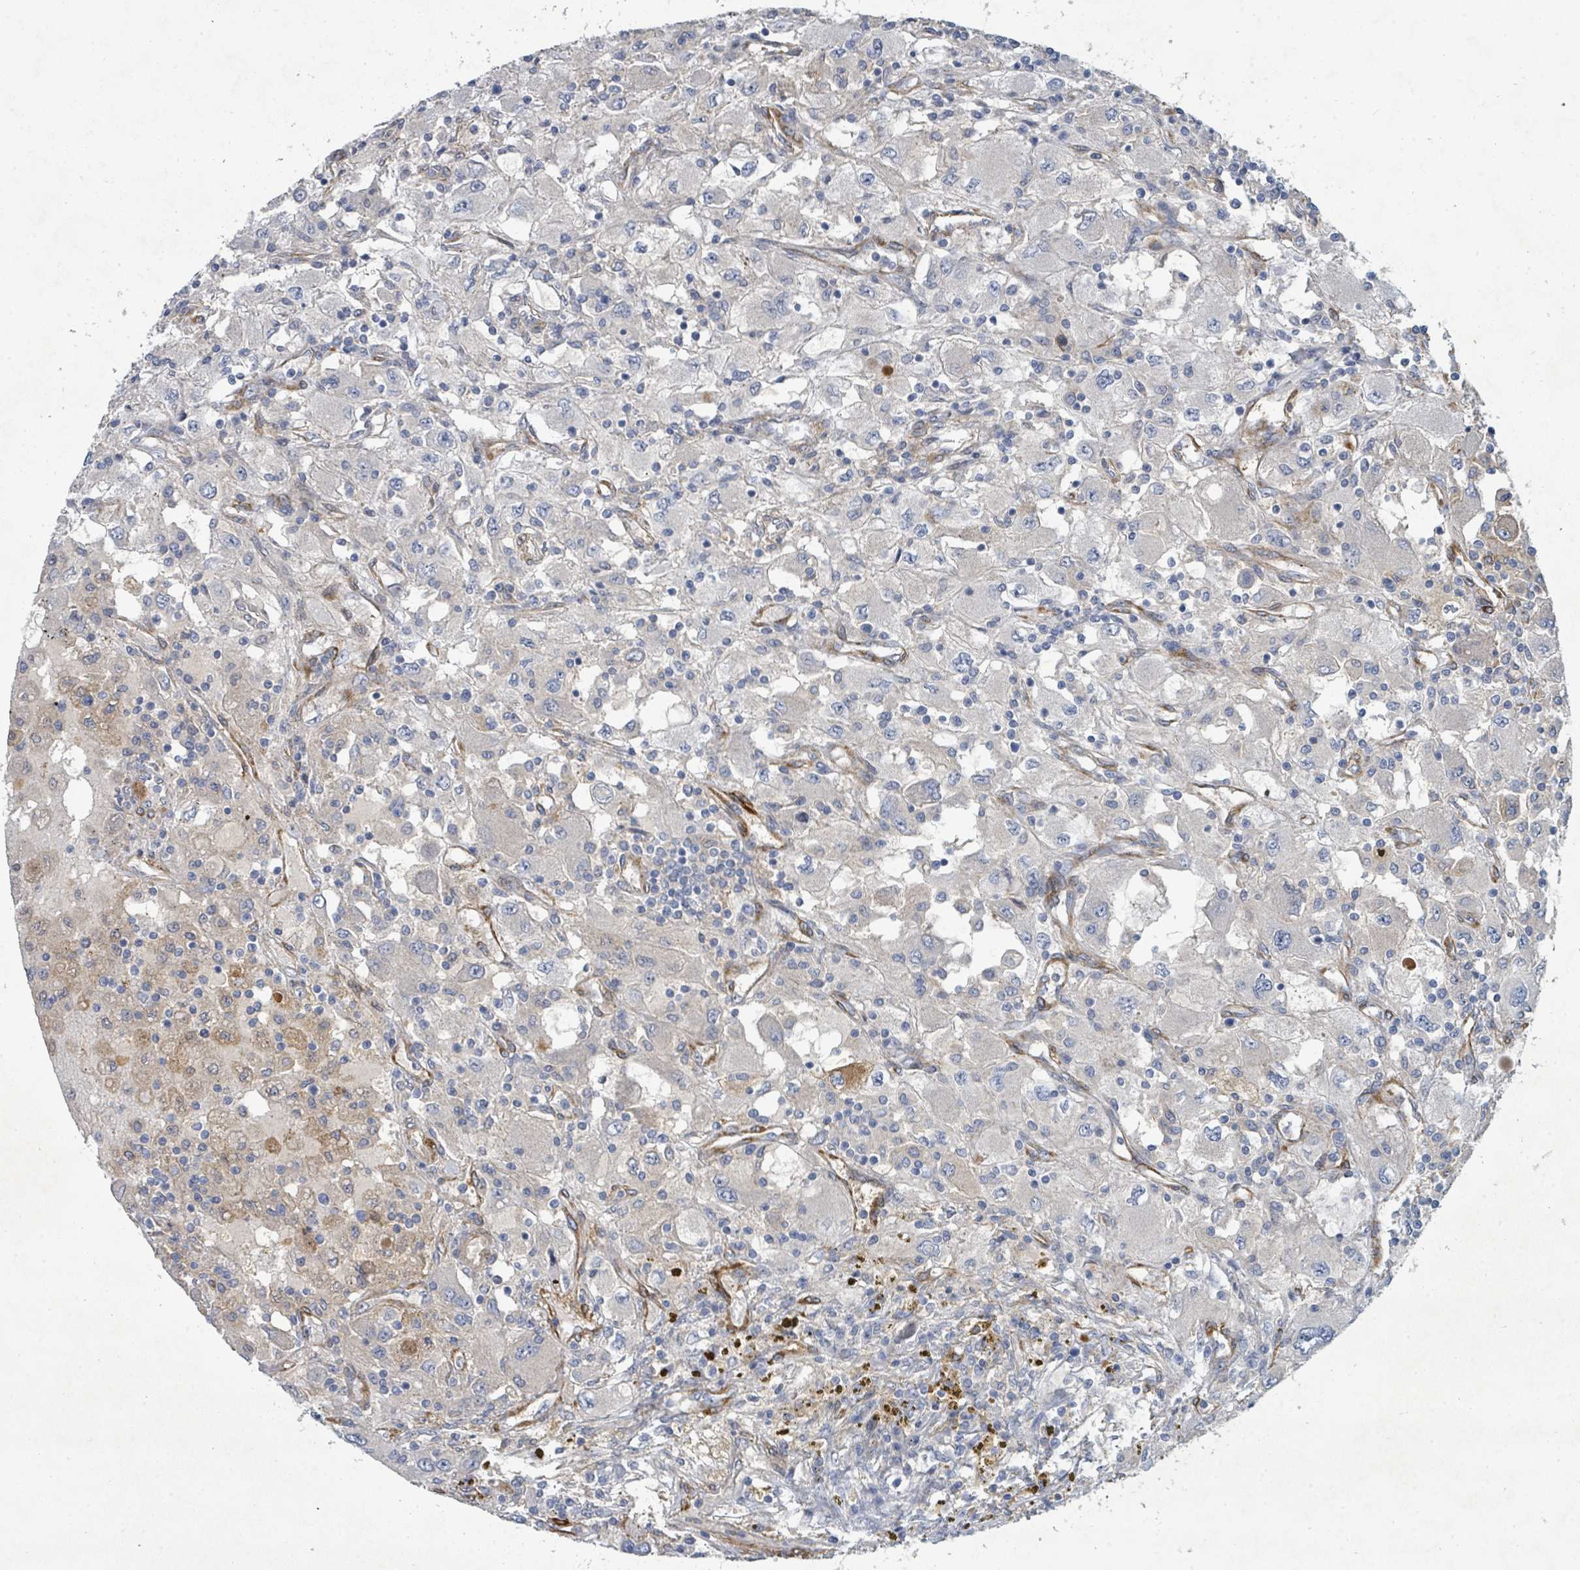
{"staining": {"intensity": "negative", "quantity": "none", "location": "none"}, "tissue": "renal cancer", "cell_type": "Tumor cells", "image_type": "cancer", "snomed": [{"axis": "morphology", "description": "Adenocarcinoma, NOS"}, {"axis": "topography", "description": "Kidney"}], "caption": "High power microscopy micrograph of an IHC photomicrograph of renal cancer (adenocarcinoma), revealing no significant staining in tumor cells.", "gene": "IFIT1", "patient": {"sex": "female", "age": 67}}